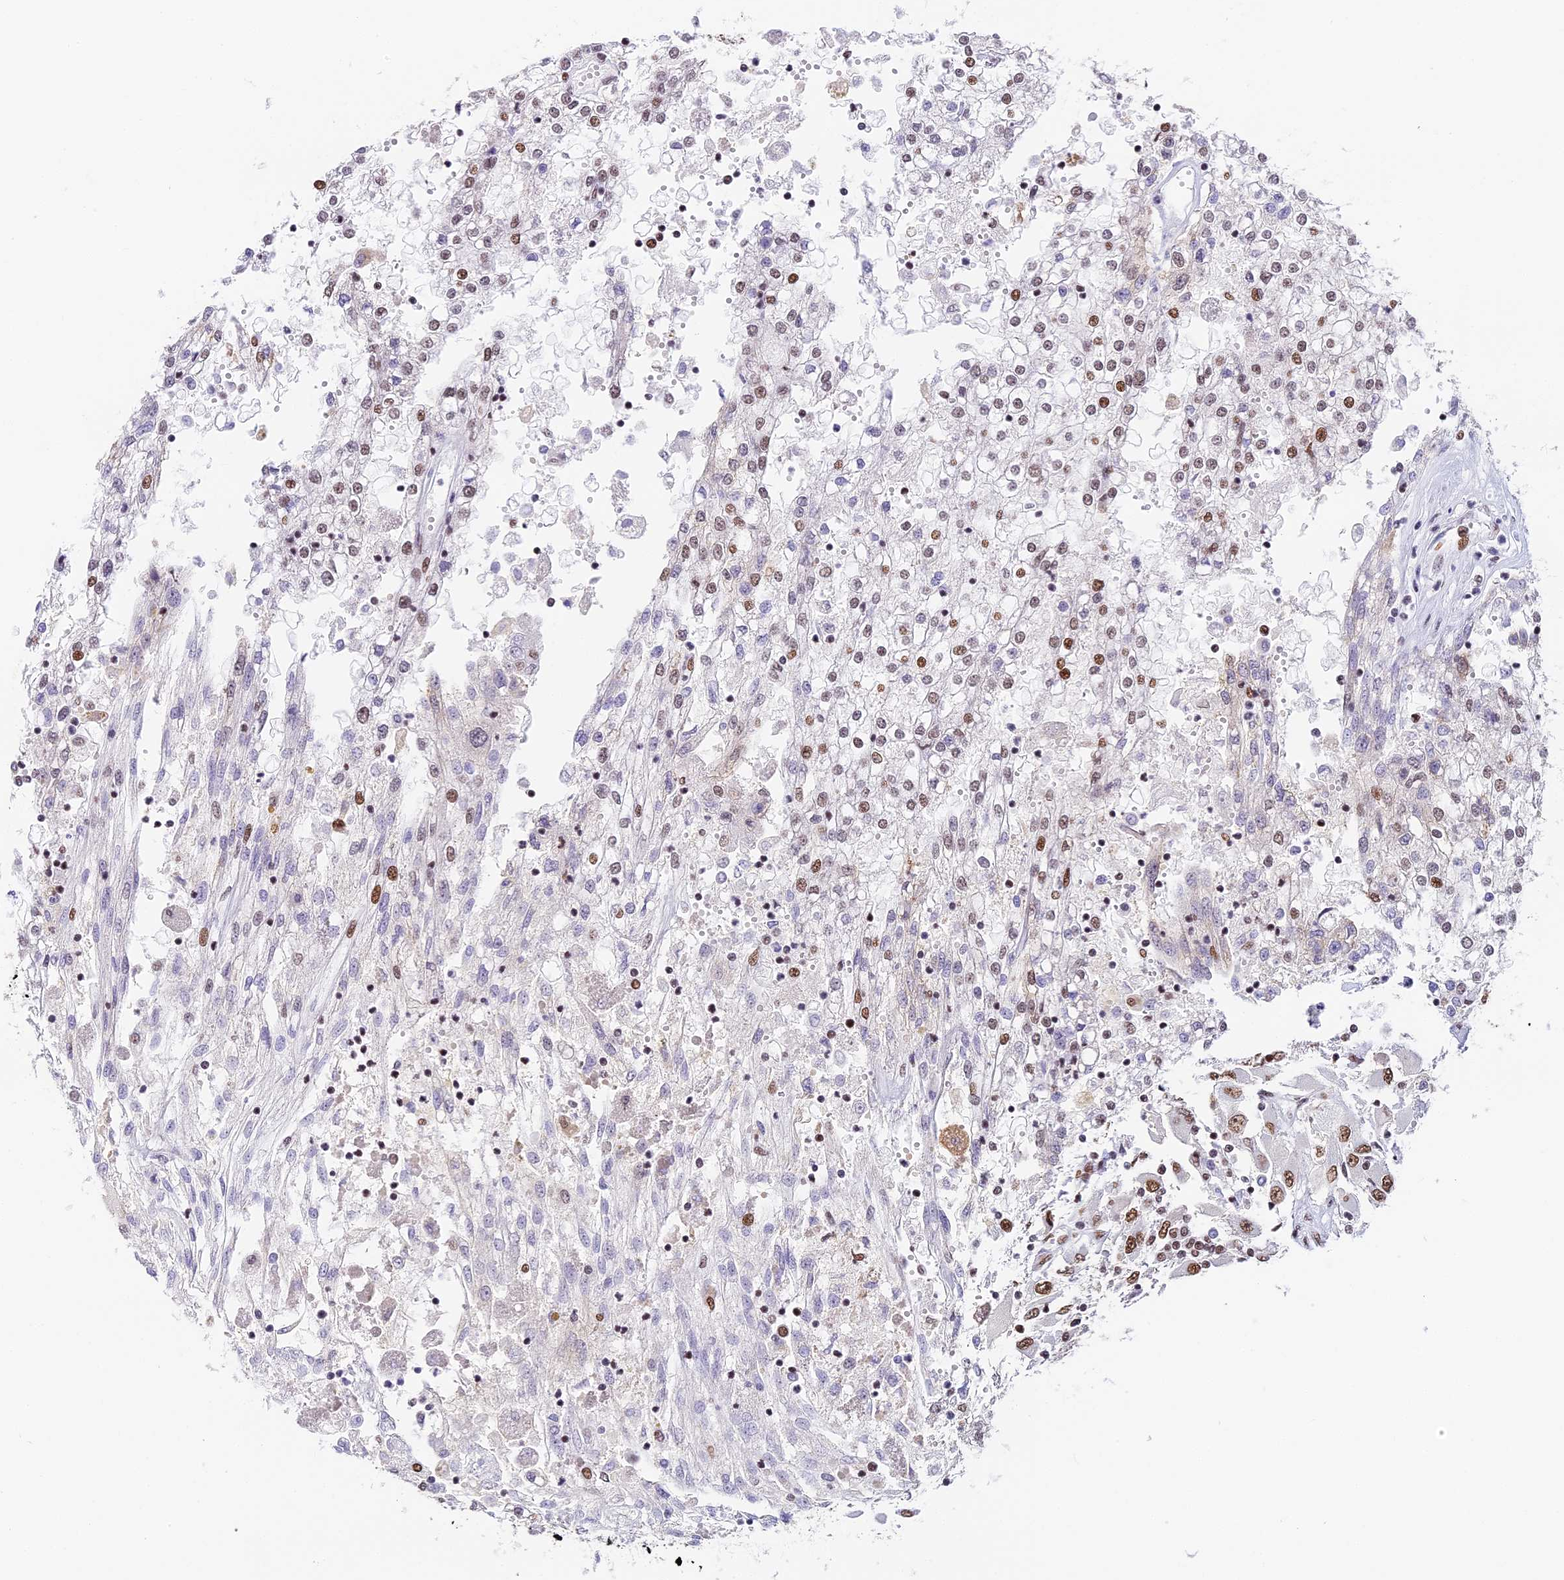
{"staining": {"intensity": "strong", "quantity": "<25%", "location": "nuclear"}, "tissue": "renal cancer", "cell_type": "Tumor cells", "image_type": "cancer", "snomed": [{"axis": "morphology", "description": "Adenocarcinoma, NOS"}, {"axis": "topography", "description": "Kidney"}], "caption": "Renal cancer (adenocarcinoma) was stained to show a protein in brown. There is medium levels of strong nuclear positivity in approximately <25% of tumor cells. The protein of interest is shown in brown color, while the nuclei are stained blue.", "gene": "SBNO1", "patient": {"sex": "female", "age": 52}}